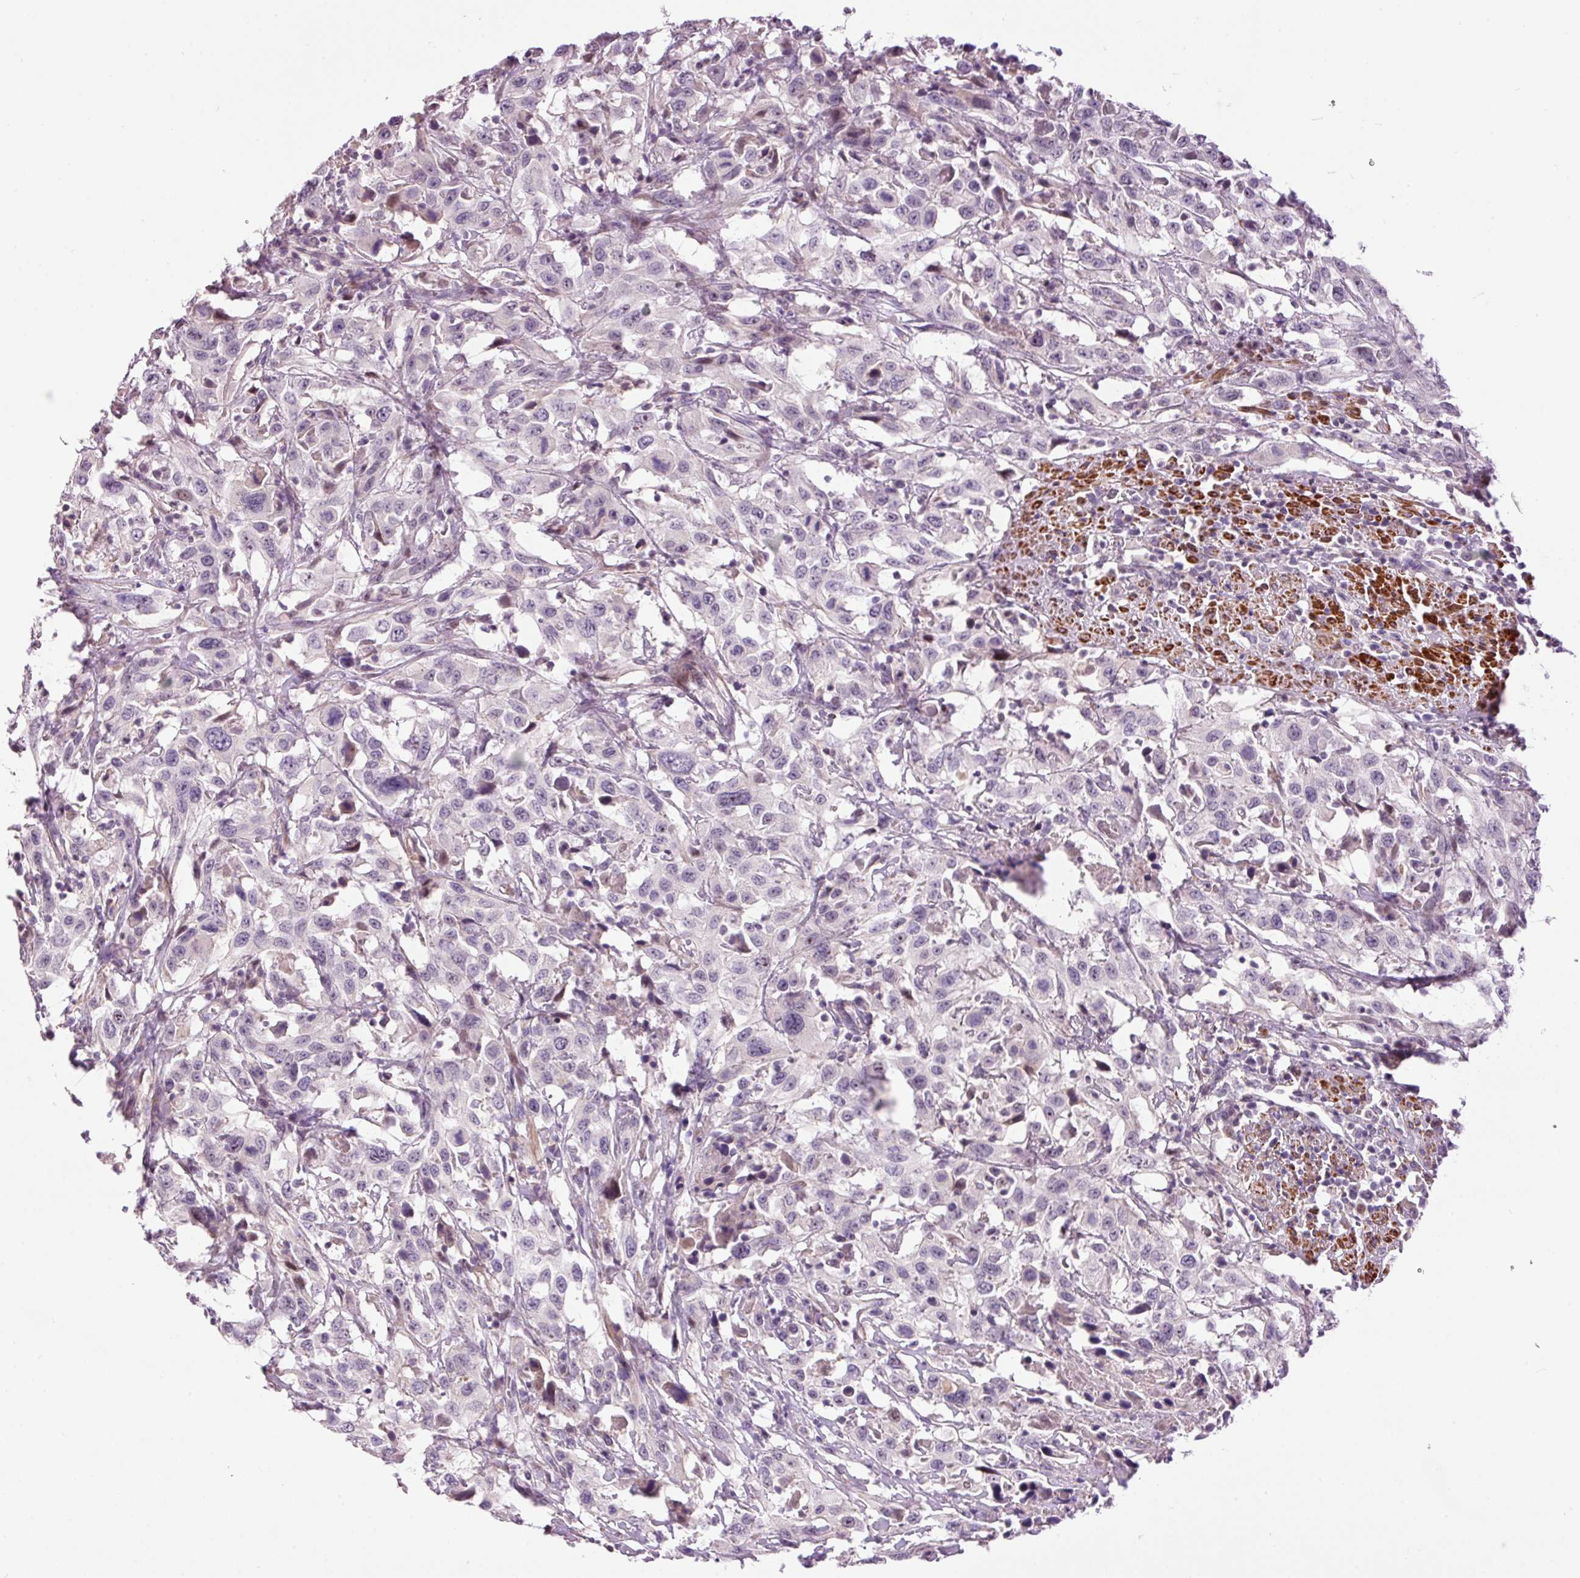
{"staining": {"intensity": "negative", "quantity": "none", "location": "none"}, "tissue": "urothelial cancer", "cell_type": "Tumor cells", "image_type": "cancer", "snomed": [{"axis": "morphology", "description": "Urothelial carcinoma, High grade"}, {"axis": "topography", "description": "Urinary bladder"}], "caption": "High-grade urothelial carcinoma stained for a protein using immunohistochemistry demonstrates no expression tumor cells.", "gene": "HNF1A", "patient": {"sex": "male", "age": 61}}